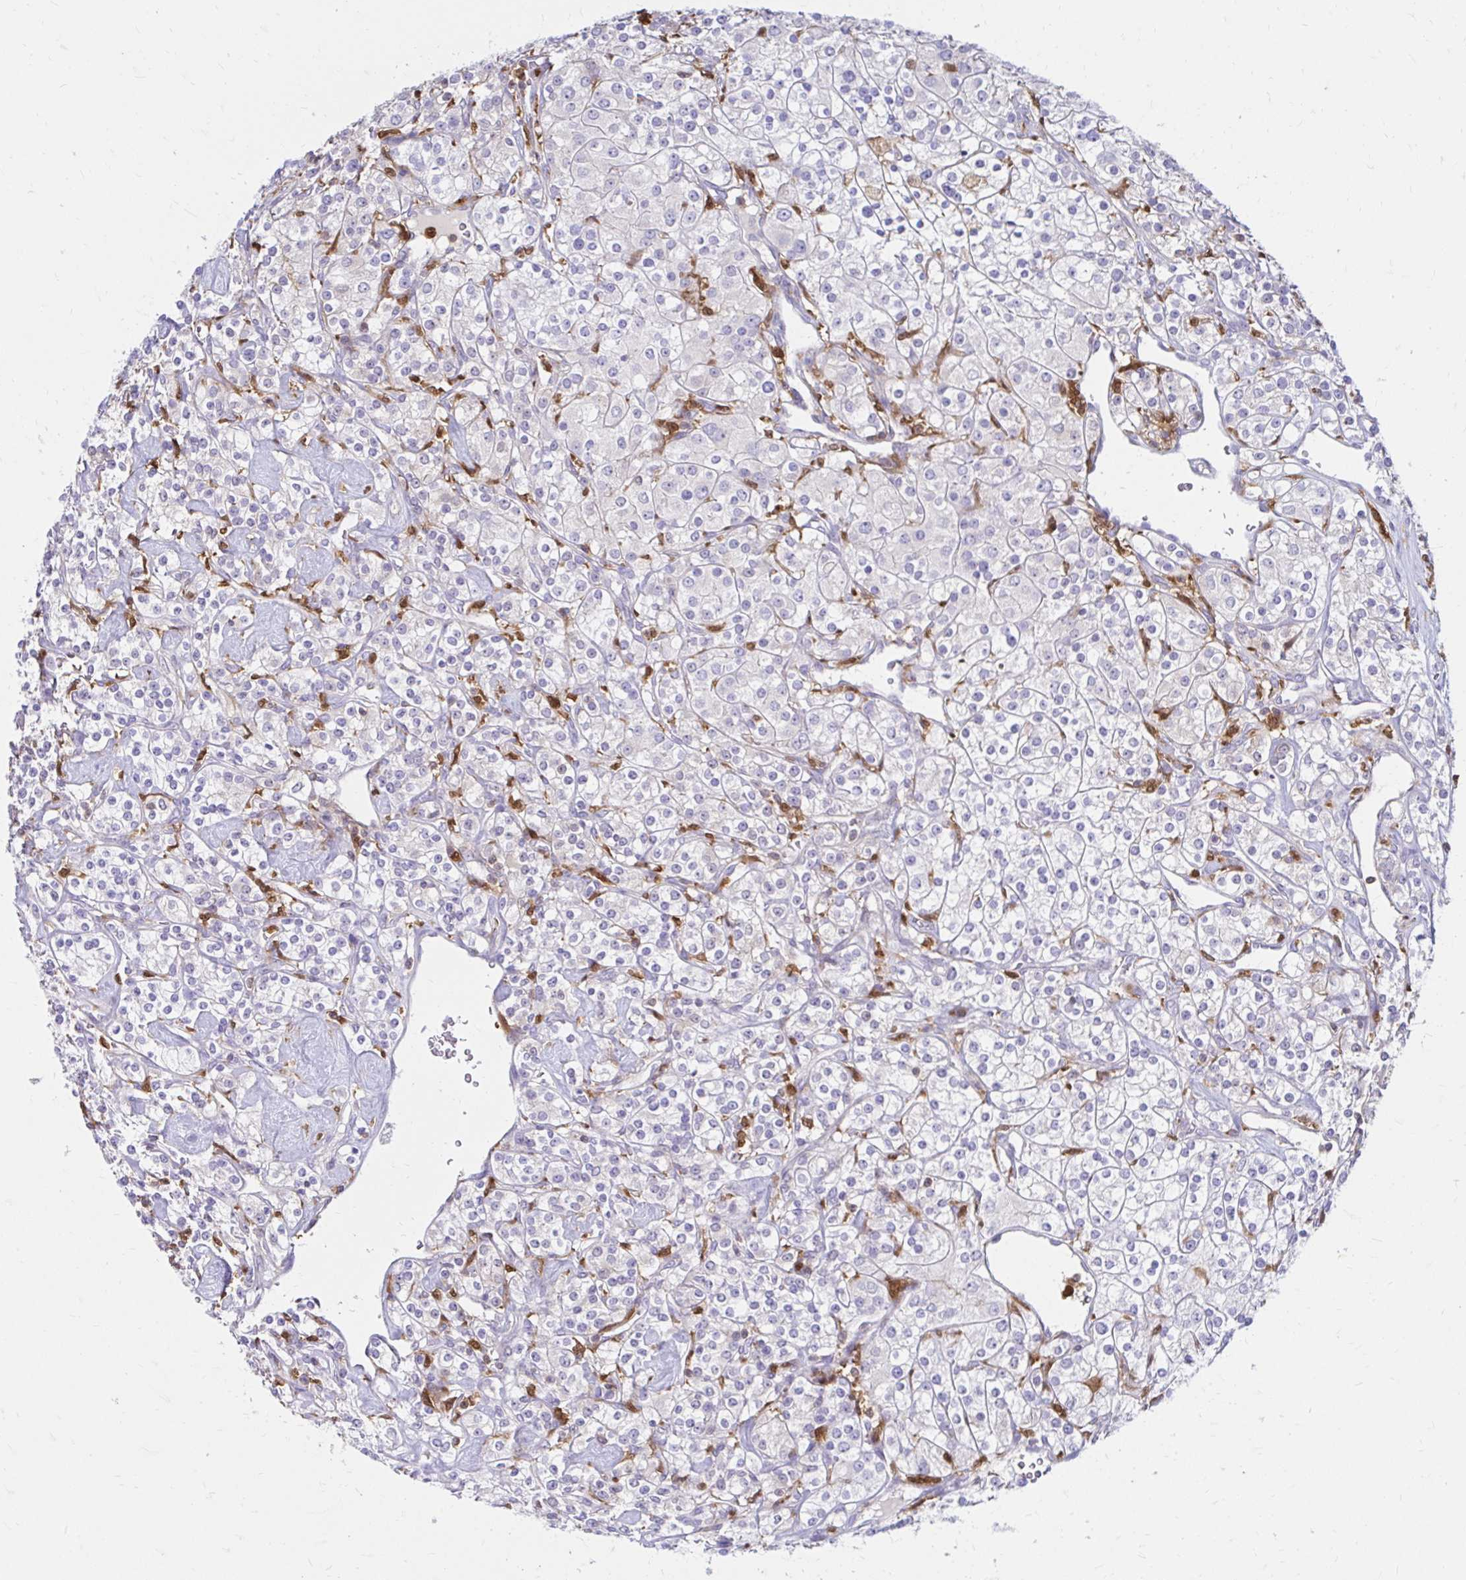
{"staining": {"intensity": "negative", "quantity": "none", "location": "none"}, "tissue": "renal cancer", "cell_type": "Tumor cells", "image_type": "cancer", "snomed": [{"axis": "morphology", "description": "Adenocarcinoma, NOS"}, {"axis": "topography", "description": "Kidney"}], "caption": "High power microscopy histopathology image of an immunohistochemistry photomicrograph of renal cancer (adenocarcinoma), revealing no significant expression in tumor cells.", "gene": "PYCARD", "patient": {"sex": "male", "age": 77}}